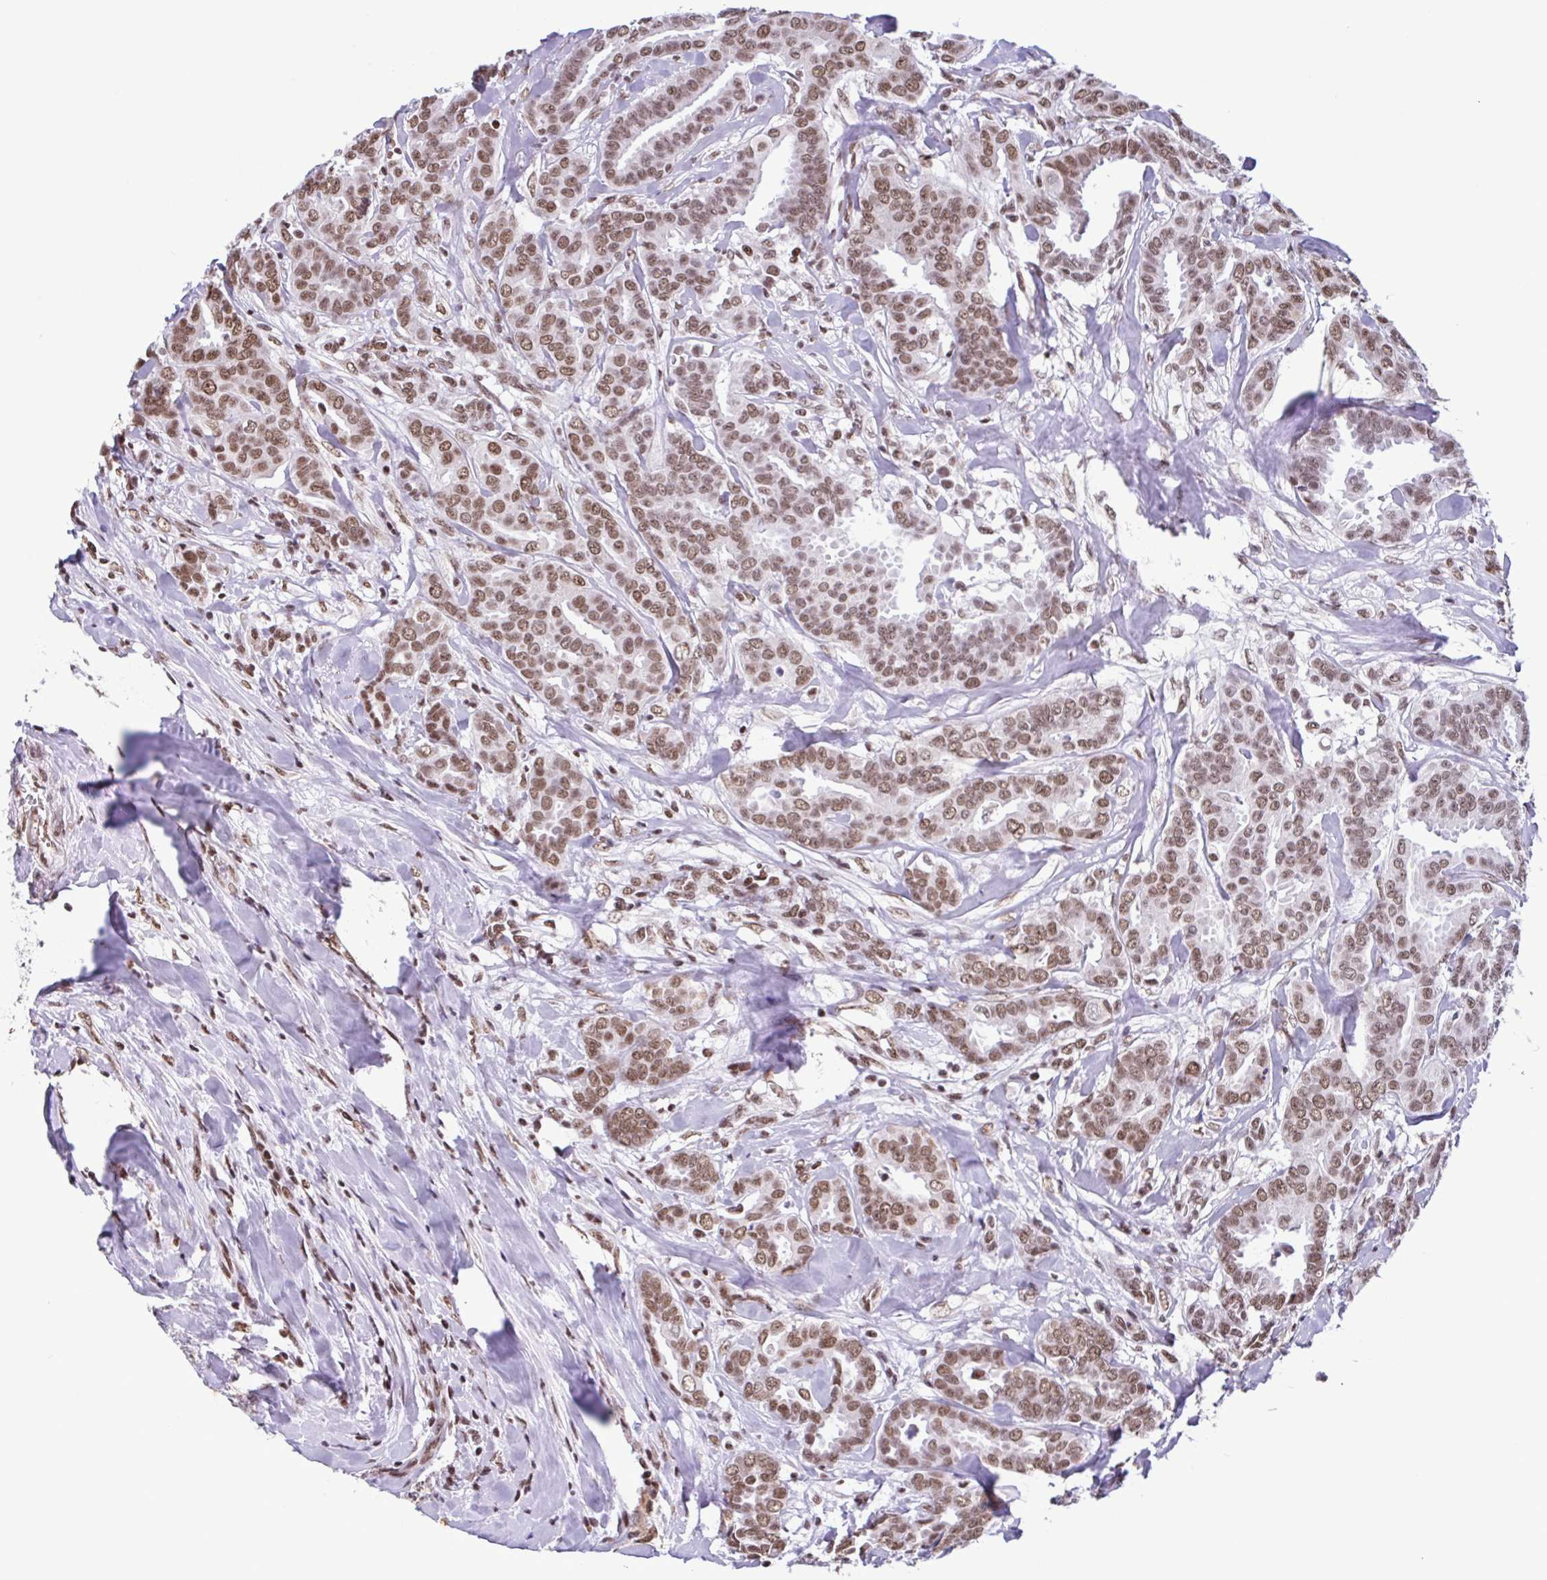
{"staining": {"intensity": "moderate", "quantity": ">75%", "location": "nuclear"}, "tissue": "breast cancer", "cell_type": "Tumor cells", "image_type": "cancer", "snomed": [{"axis": "morphology", "description": "Duct carcinoma"}, {"axis": "topography", "description": "Breast"}], "caption": "IHC (DAB (3,3'-diaminobenzidine)) staining of human breast cancer (intraductal carcinoma) demonstrates moderate nuclear protein expression in approximately >75% of tumor cells. Nuclei are stained in blue.", "gene": "TIMM21", "patient": {"sex": "female", "age": 45}}